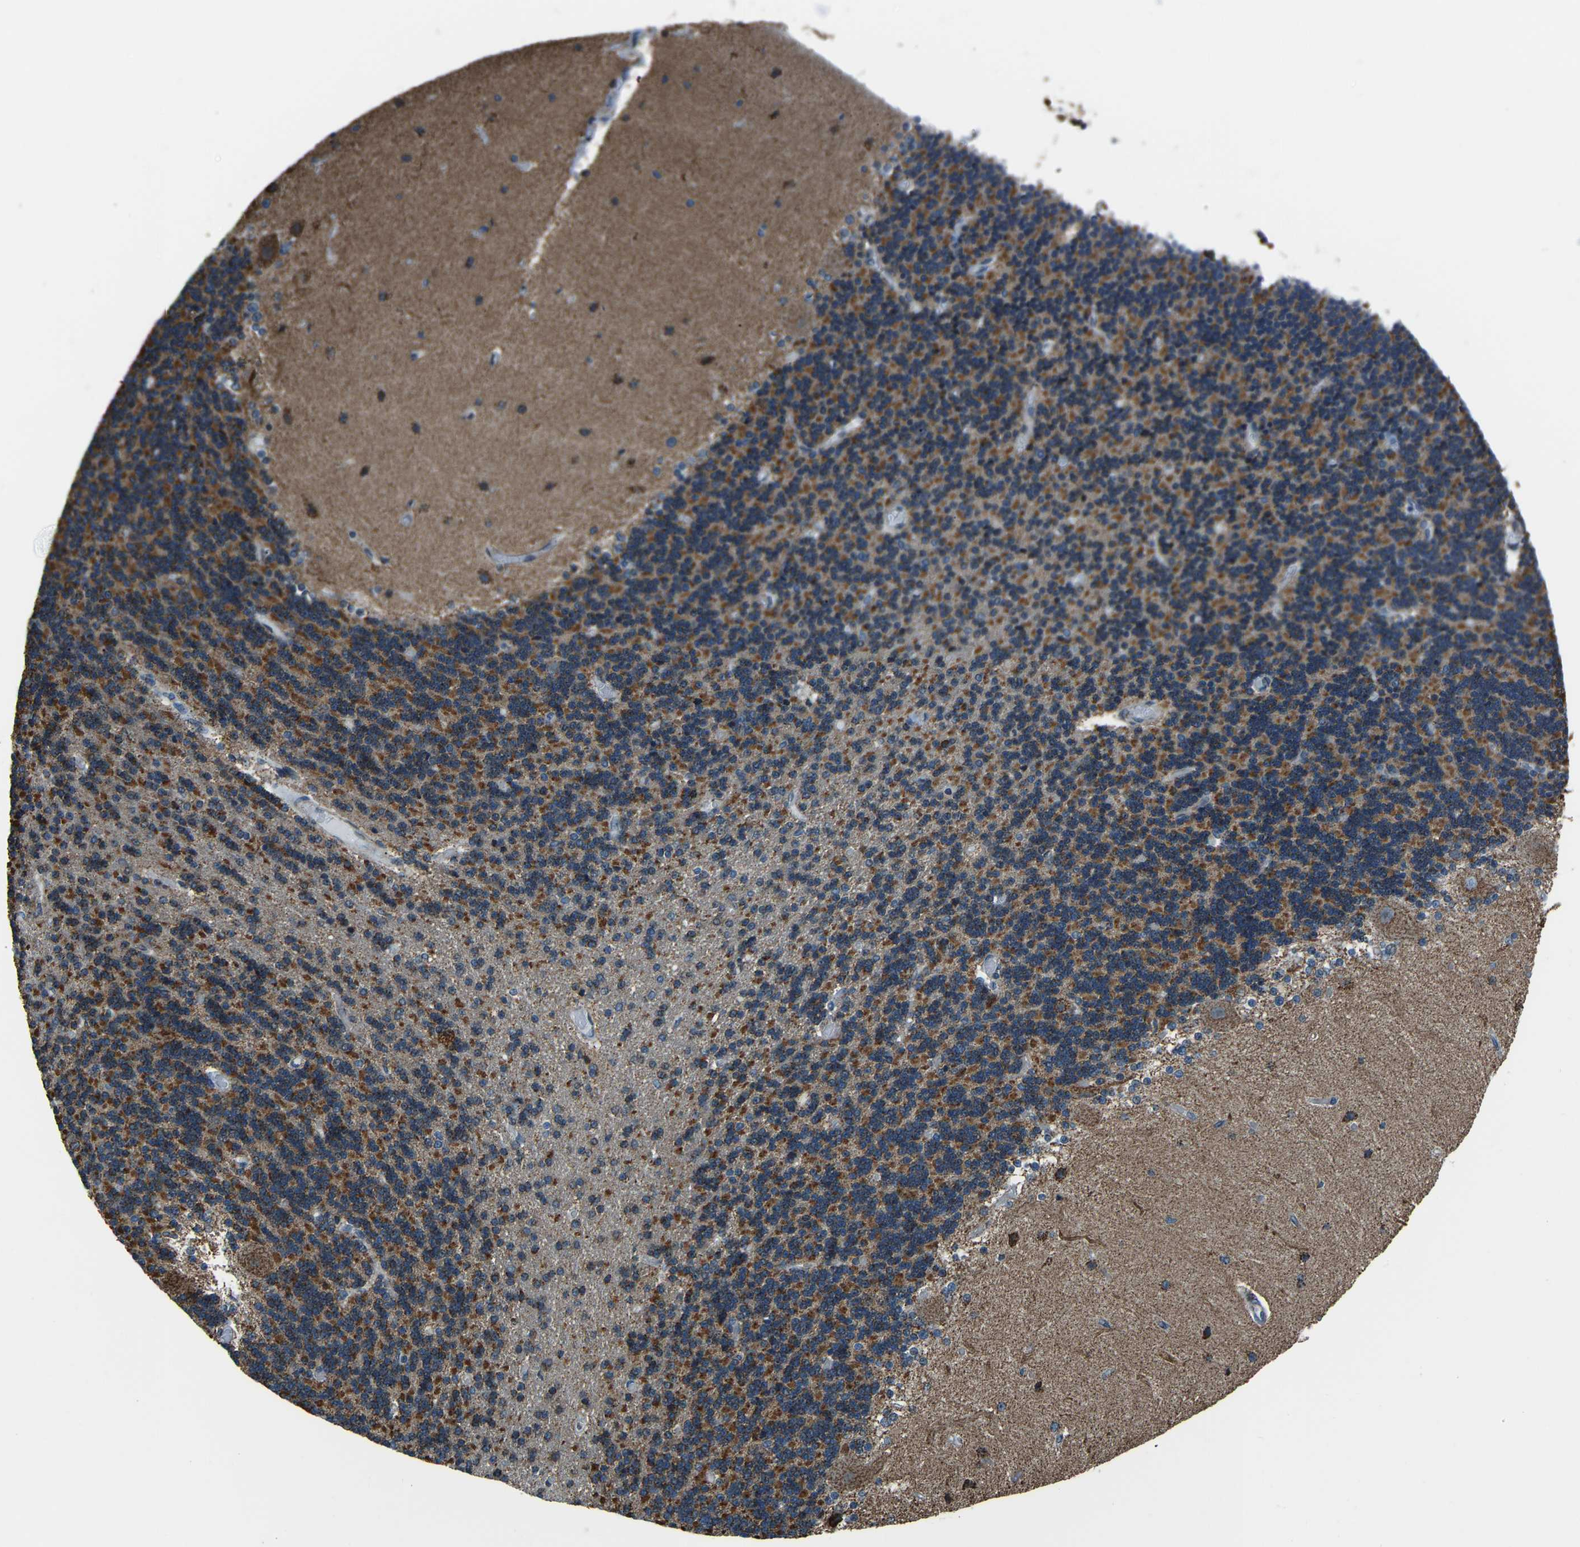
{"staining": {"intensity": "strong", "quantity": "25%-75%", "location": "cytoplasmic/membranous"}, "tissue": "cerebellum", "cell_type": "Cells in granular layer", "image_type": "normal", "snomed": [{"axis": "morphology", "description": "Normal tissue, NOS"}, {"axis": "topography", "description": "Cerebellum"}], "caption": "Strong cytoplasmic/membranous staining is appreciated in approximately 25%-75% of cells in granular layer in unremarkable cerebellum. Nuclei are stained in blue.", "gene": "RBM33", "patient": {"sex": "female", "age": 54}}